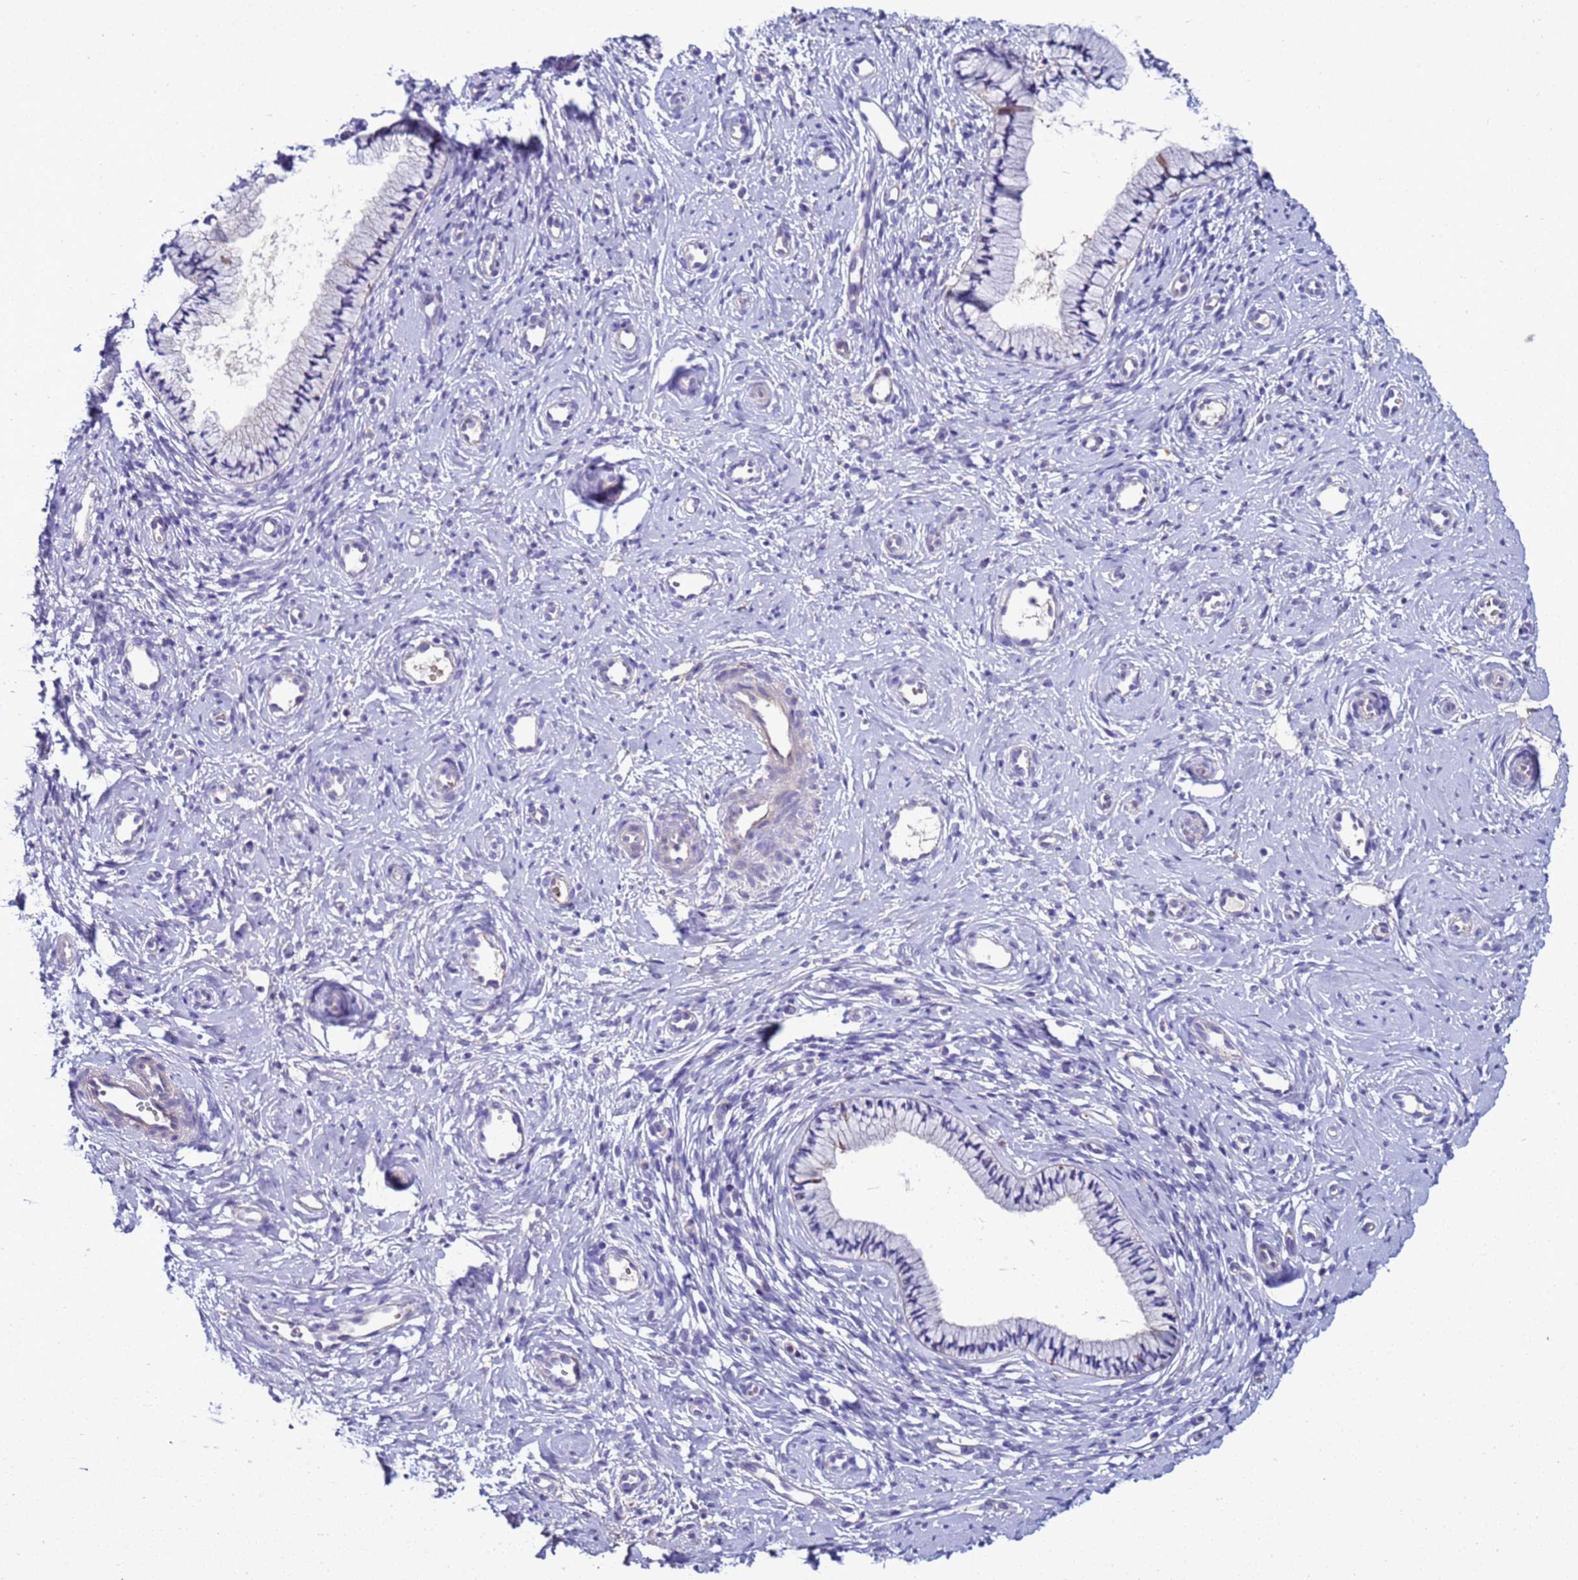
{"staining": {"intensity": "weak", "quantity": "<25%", "location": "cytoplasmic/membranous"}, "tissue": "cervix", "cell_type": "Glandular cells", "image_type": "normal", "snomed": [{"axis": "morphology", "description": "Normal tissue, NOS"}, {"axis": "topography", "description": "Cervix"}], "caption": "This is an immunohistochemistry micrograph of normal cervix. There is no positivity in glandular cells.", "gene": "NAT1", "patient": {"sex": "female", "age": 57}}